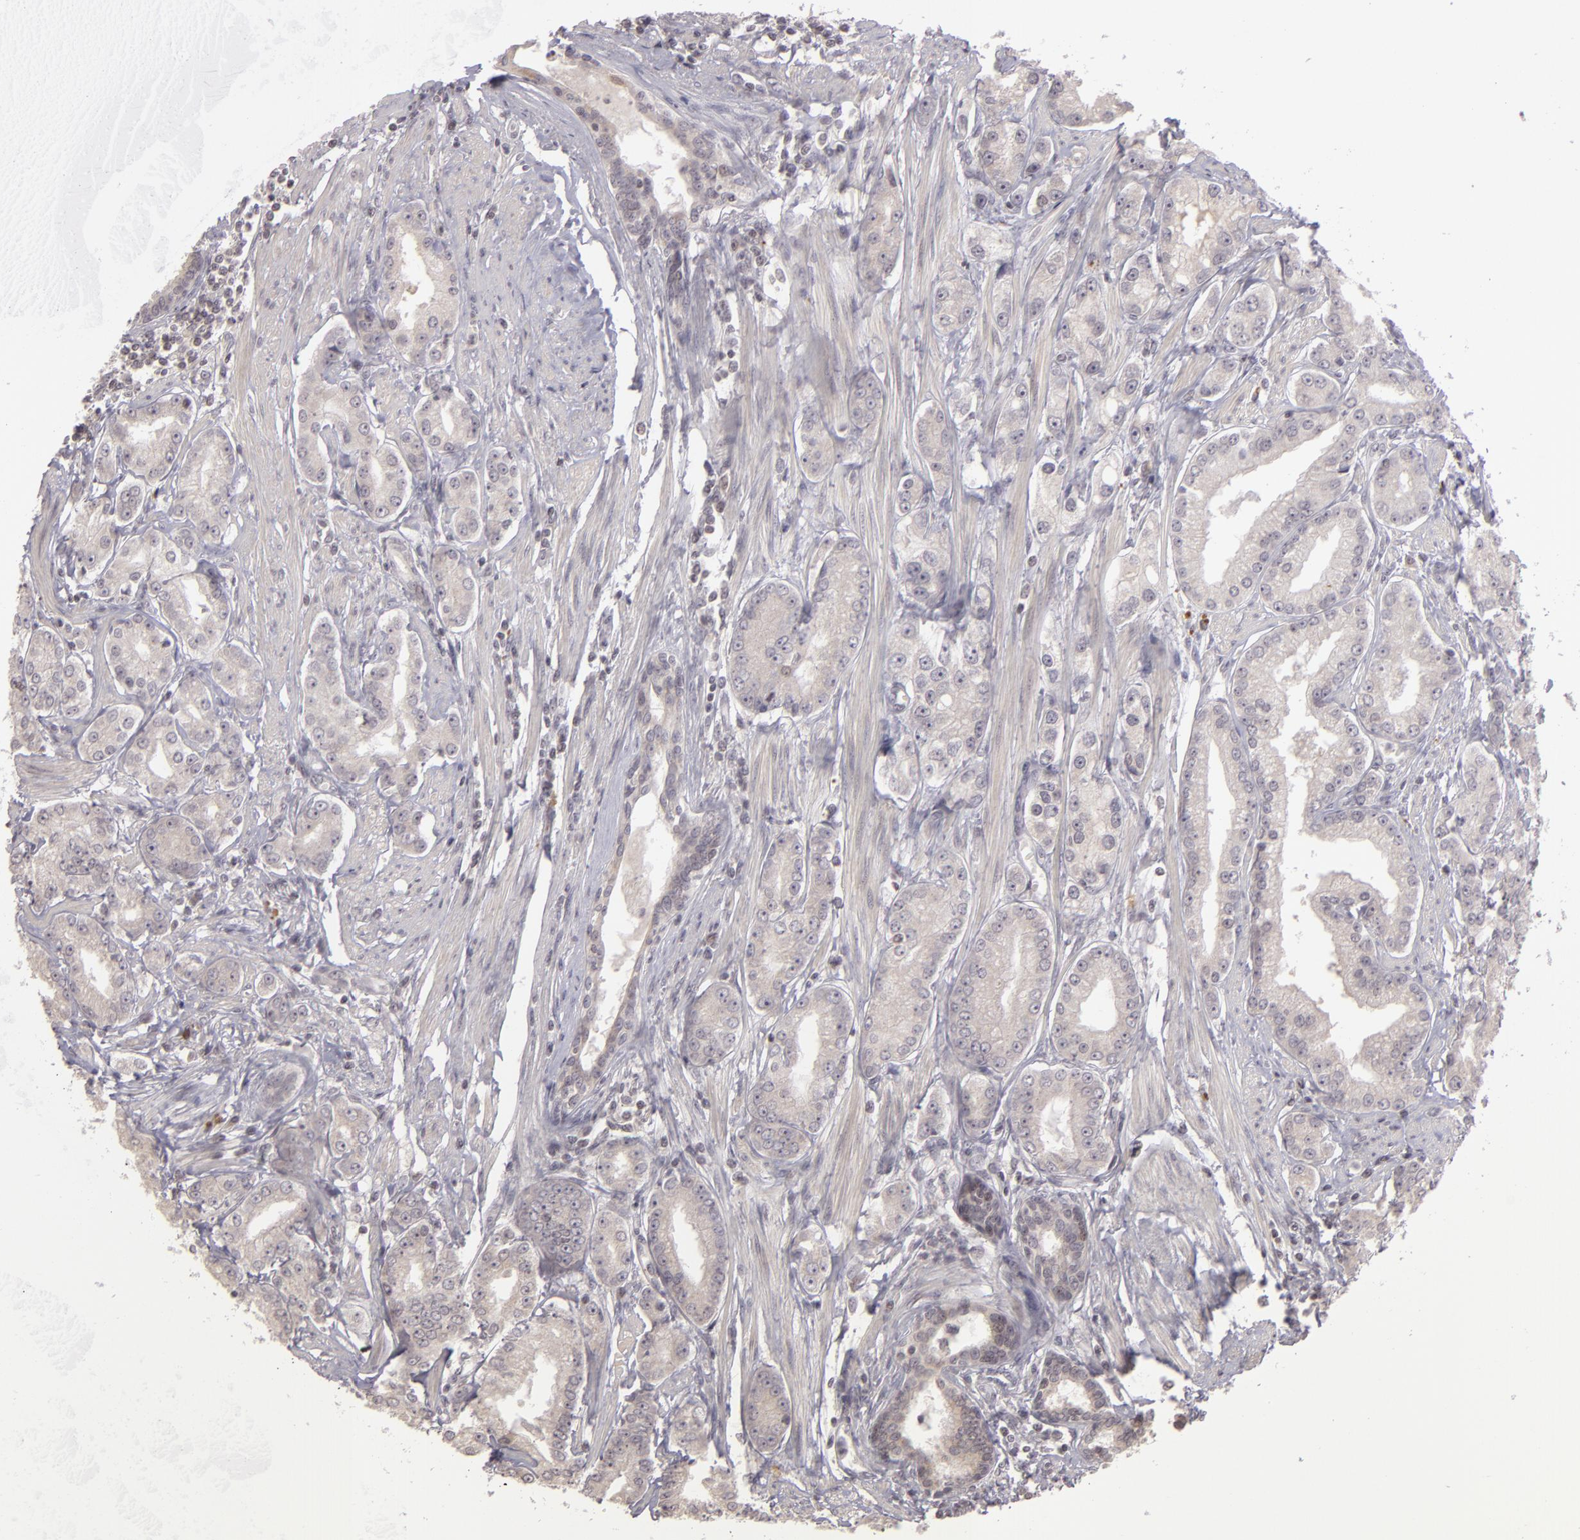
{"staining": {"intensity": "negative", "quantity": "none", "location": "none"}, "tissue": "prostate cancer", "cell_type": "Tumor cells", "image_type": "cancer", "snomed": [{"axis": "morphology", "description": "Adenocarcinoma, Medium grade"}, {"axis": "topography", "description": "Prostate"}], "caption": "A histopathology image of human prostate adenocarcinoma (medium-grade) is negative for staining in tumor cells.", "gene": "AKAP6", "patient": {"sex": "male", "age": 72}}